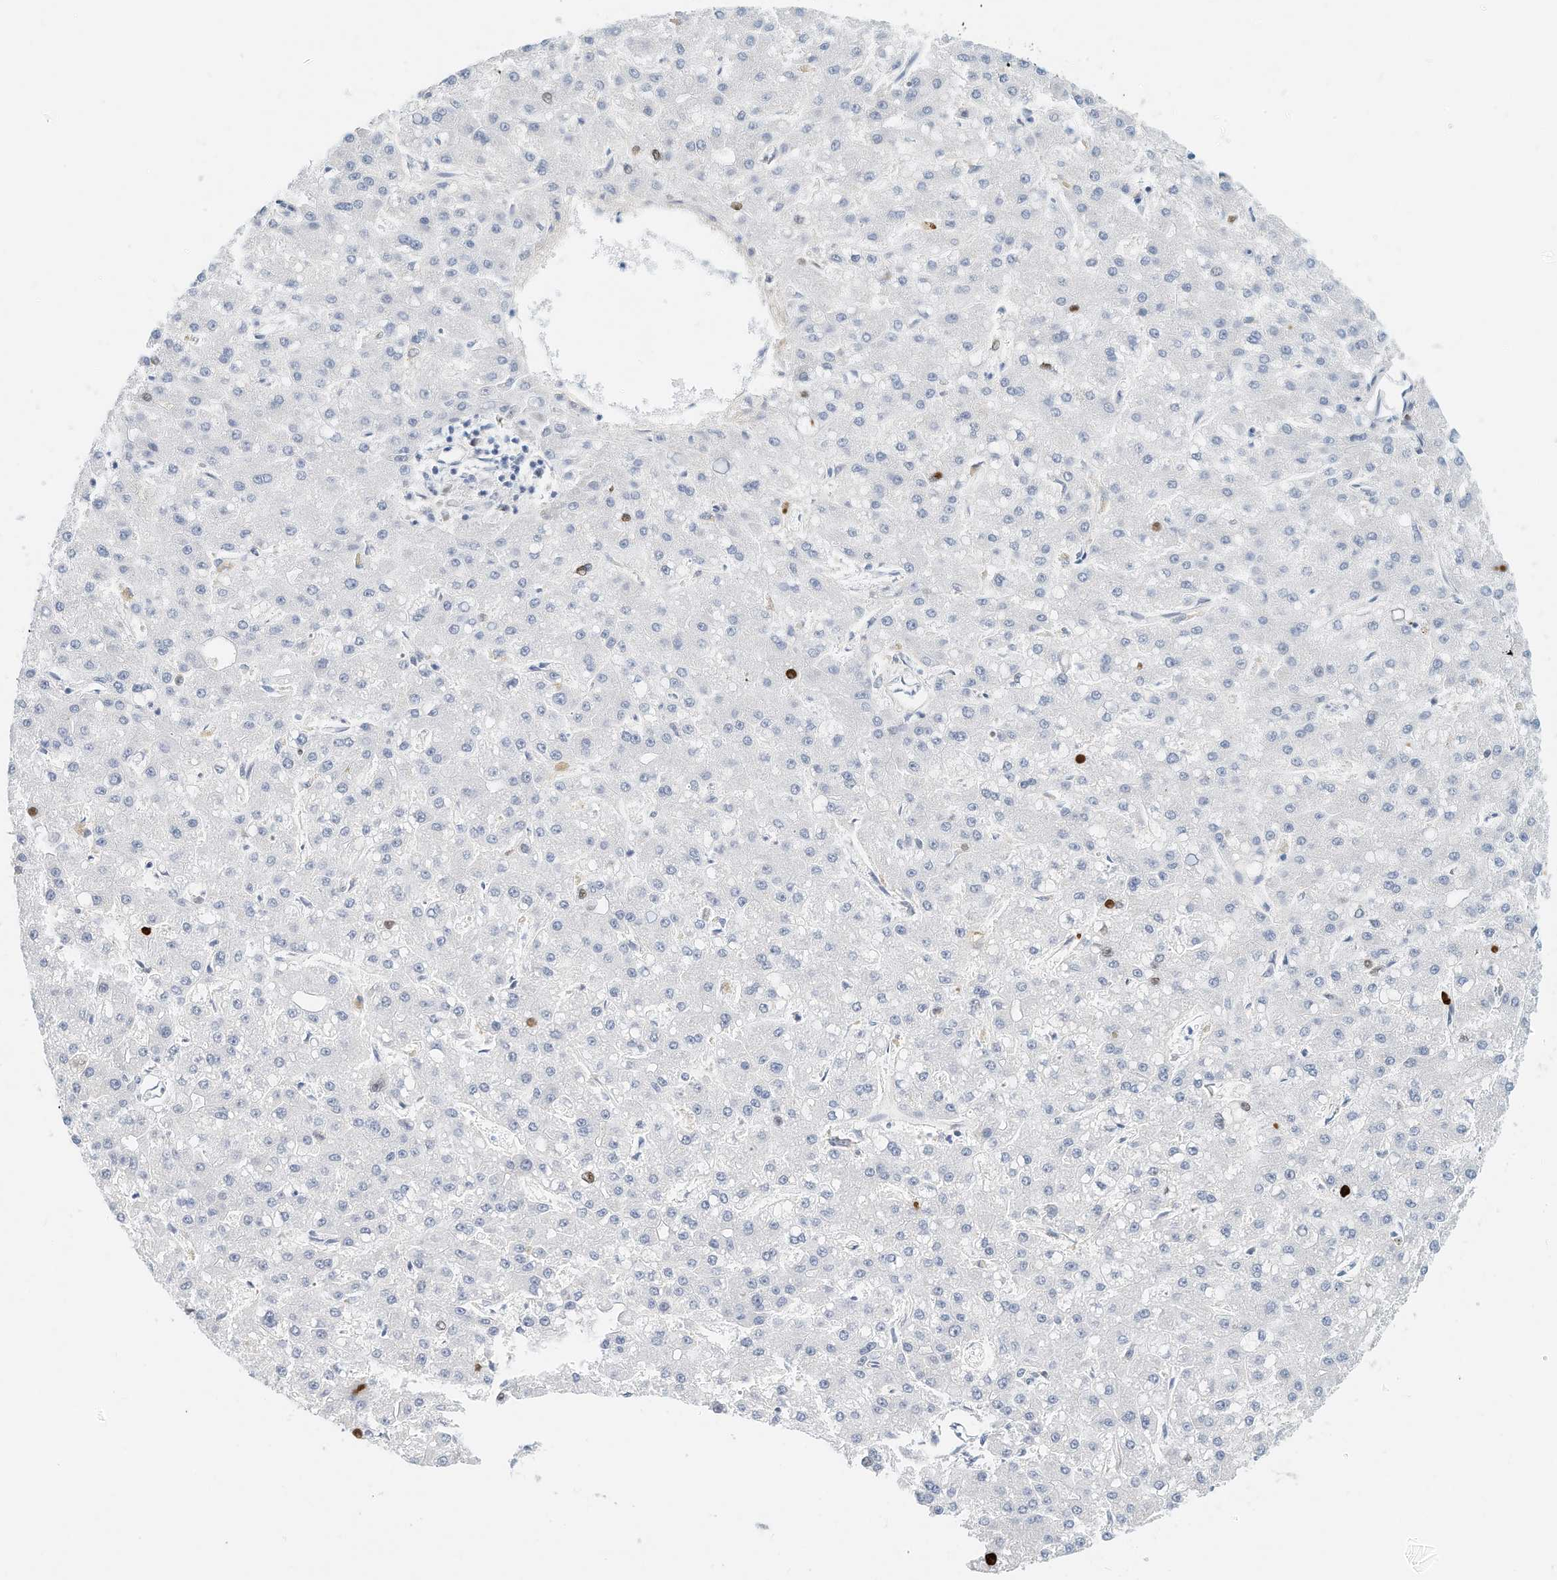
{"staining": {"intensity": "negative", "quantity": "none", "location": "none"}, "tissue": "liver cancer", "cell_type": "Tumor cells", "image_type": "cancer", "snomed": [{"axis": "morphology", "description": "Carcinoma, Hepatocellular, NOS"}, {"axis": "topography", "description": "Liver"}], "caption": "This is an immunohistochemistry photomicrograph of human liver cancer (hepatocellular carcinoma). There is no positivity in tumor cells.", "gene": "ARHGAP28", "patient": {"sex": "male", "age": 67}}